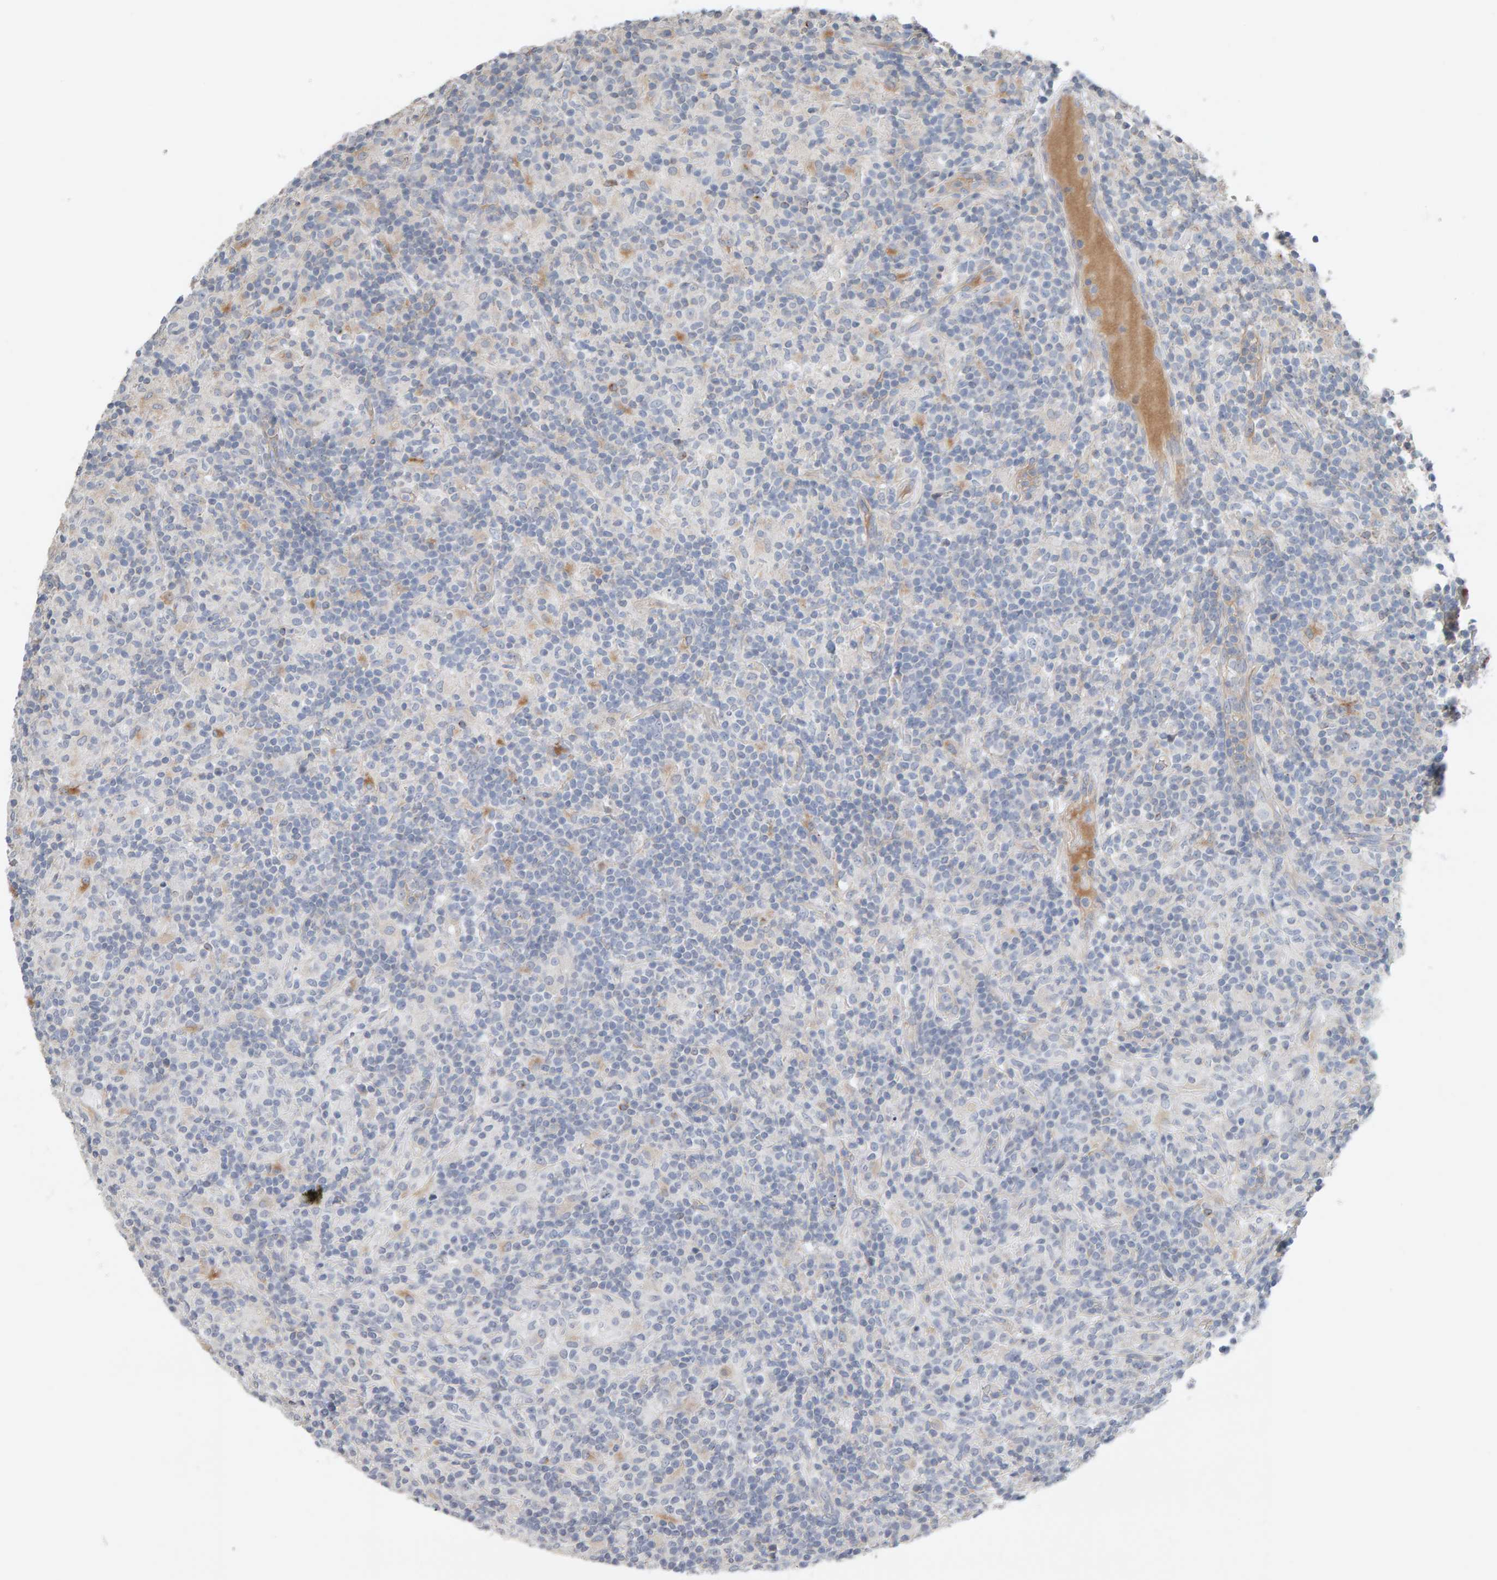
{"staining": {"intensity": "negative", "quantity": "none", "location": "none"}, "tissue": "lymphoma", "cell_type": "Tumor cells", "image_type": "cancer", "snomed": [{"axis": "morphology", "description": "Hodgkin's disease, NOS"}, {"axis": "topography", "description": "Lymph node"}], "caption": "Lymphoma stained for a protein using immunohistochemistry displays no positivity tumor cells.", "gene": "IPPK", "patient": {"sex": "male", "age": 70}}